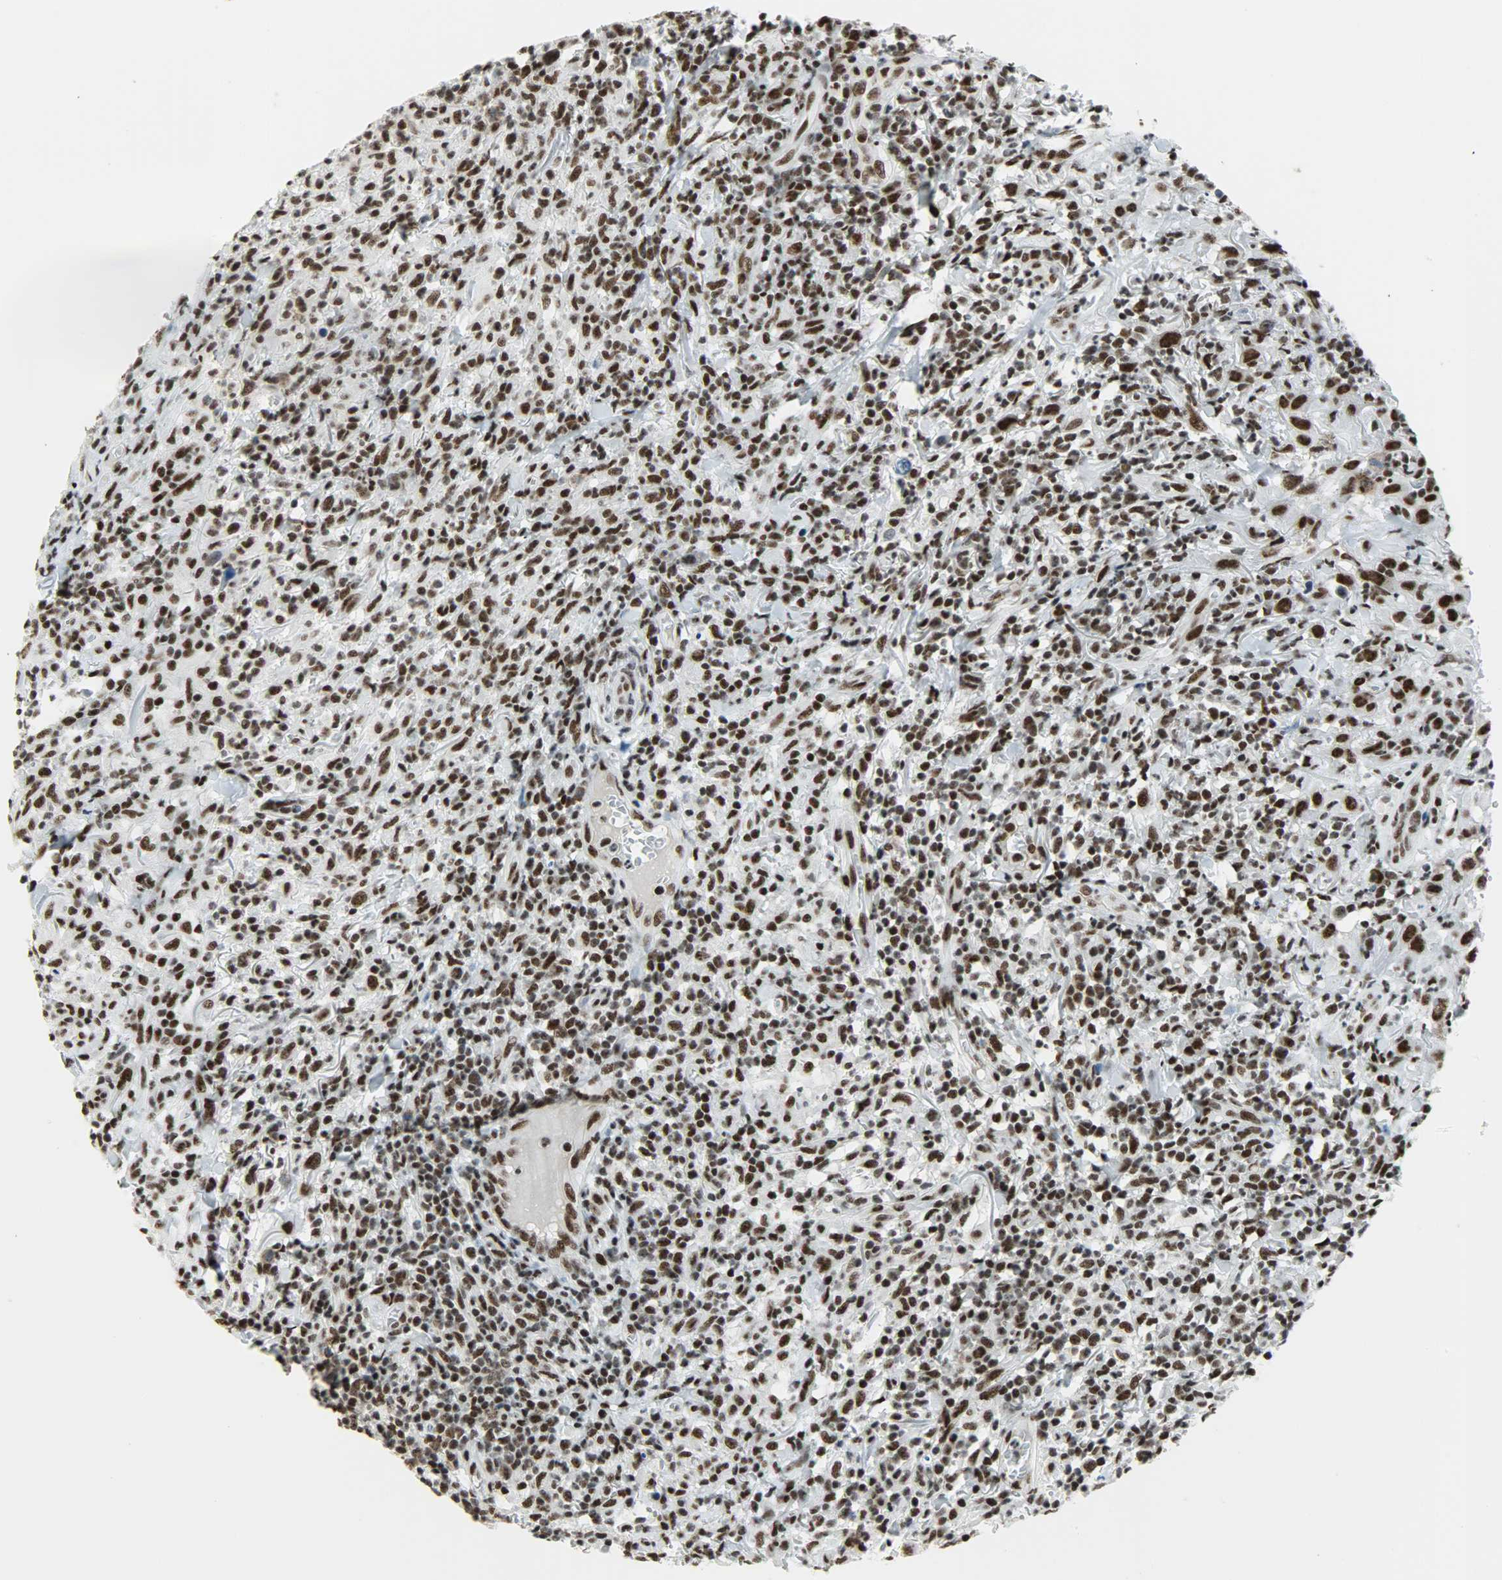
{"staining": {"intensity": "strong", "quantity": ">75%", "location": "nuclear"}, "tissue": "thyroid cancer", "cell_type": "Tumor cells", "image_type": "cancer", "snomed": [{"axis": "morphology", "description": "Carcinoma, NOS"}, {"axis": "topography", "description": "Thyroid gland"}], "caption": "The immunohistochemical stain shows strong nuclear positivity in tumor cells of carcinoma (thyroid) tissue.", "gene": "SNRPA", "patient": {"sex": "female", "age": 77}}